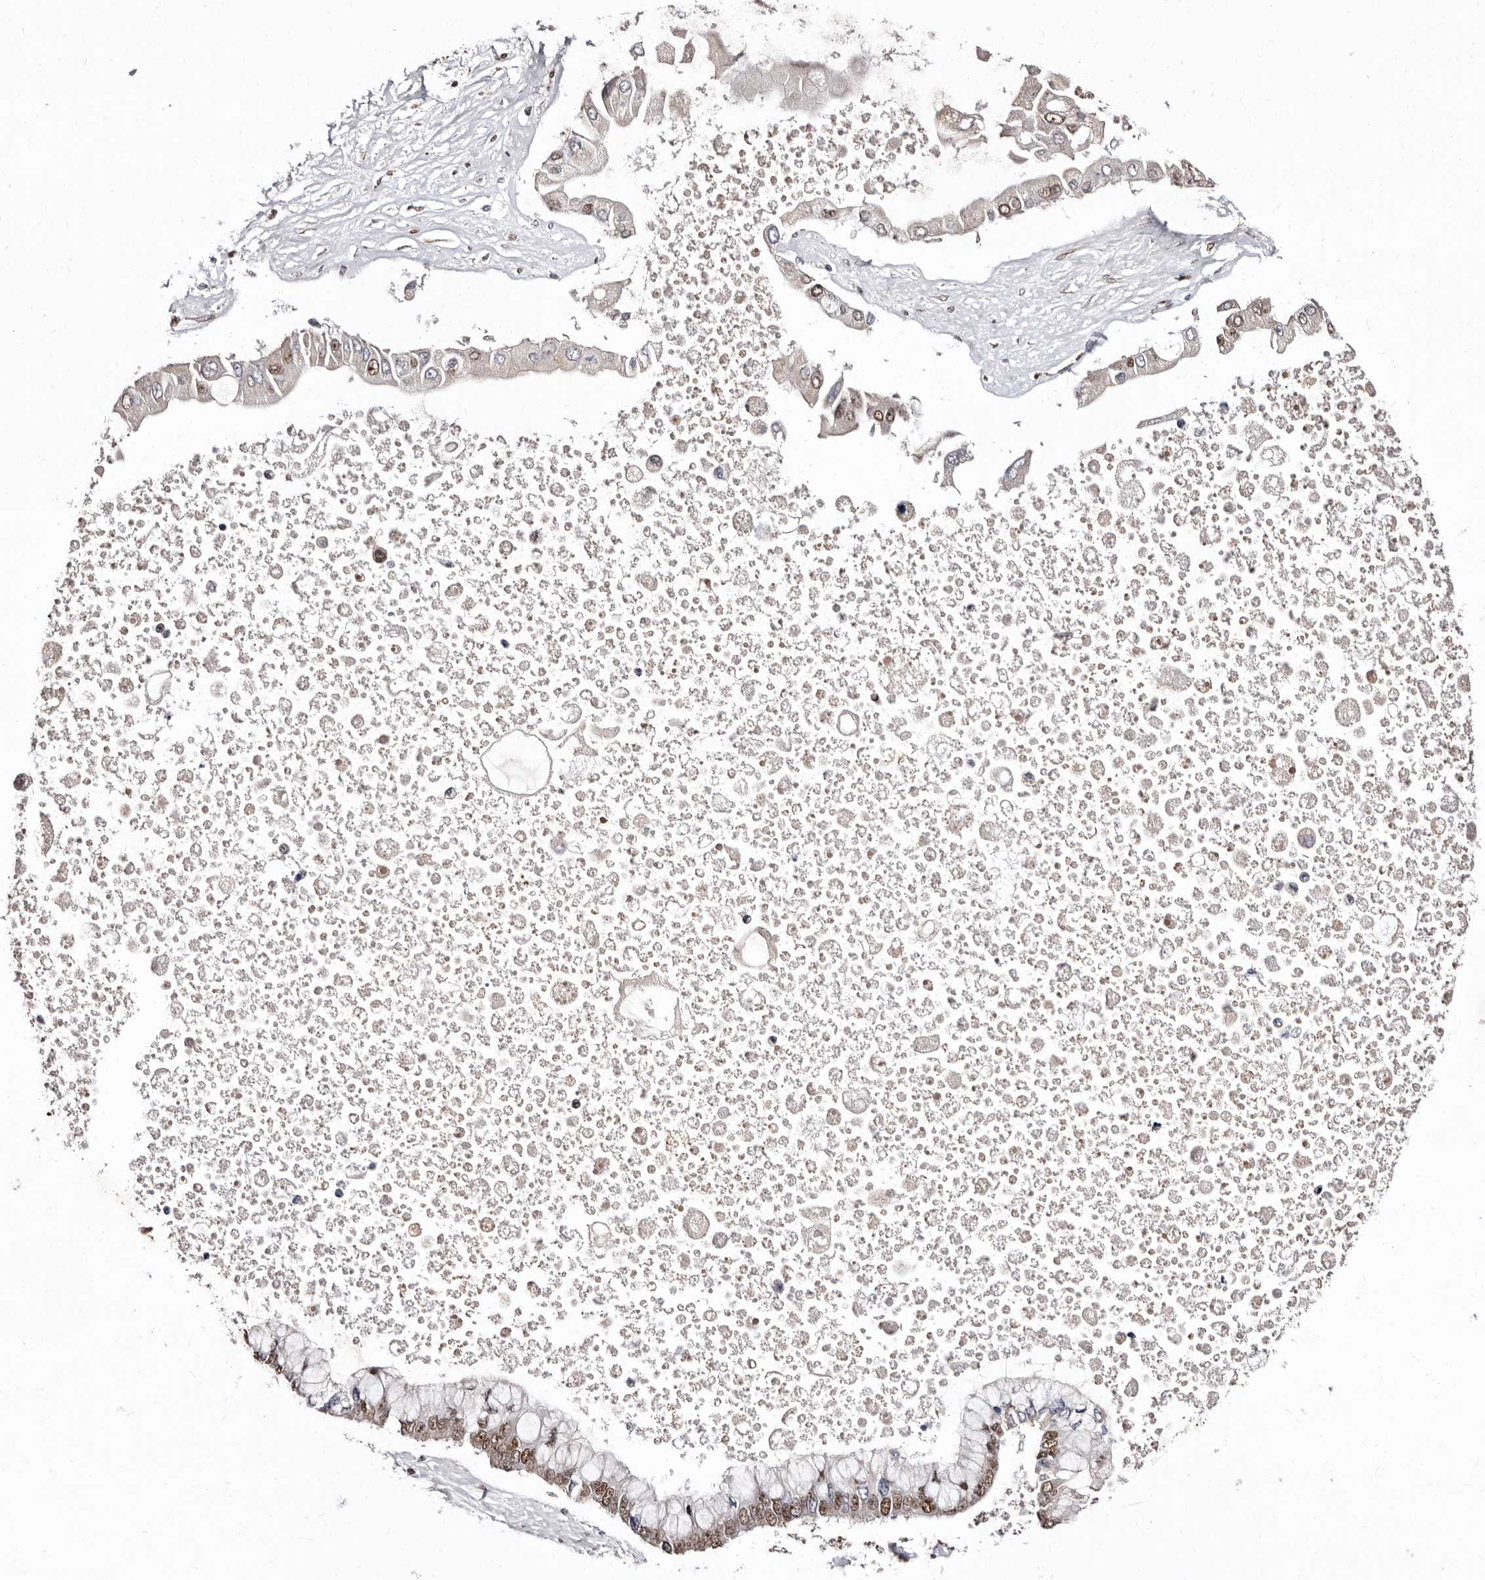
{"staining": {"intensity": "moderate", "quantity": ">75%", "location": "nuclear"}, "tissue": "liver cancer", "cell_type": "Tumor cells", "image_type": "cancer", "snomed": [{"axis": "morphology", "description": "Cholangiocarcinoma"}, {"axis": "topography", "description": "Liver"}], "caption": "A micrograph of liver cholangiocarcinoma stained for a protein displays moderate nuclear brown staining in tumor cells. The staining is performed using DAB brown chromogen to label protein expression. The nuclei are counter-stained blue using hematoxylin.", "gene": "ANAPC11", "patient": {"sex": "male", "age": 50}}